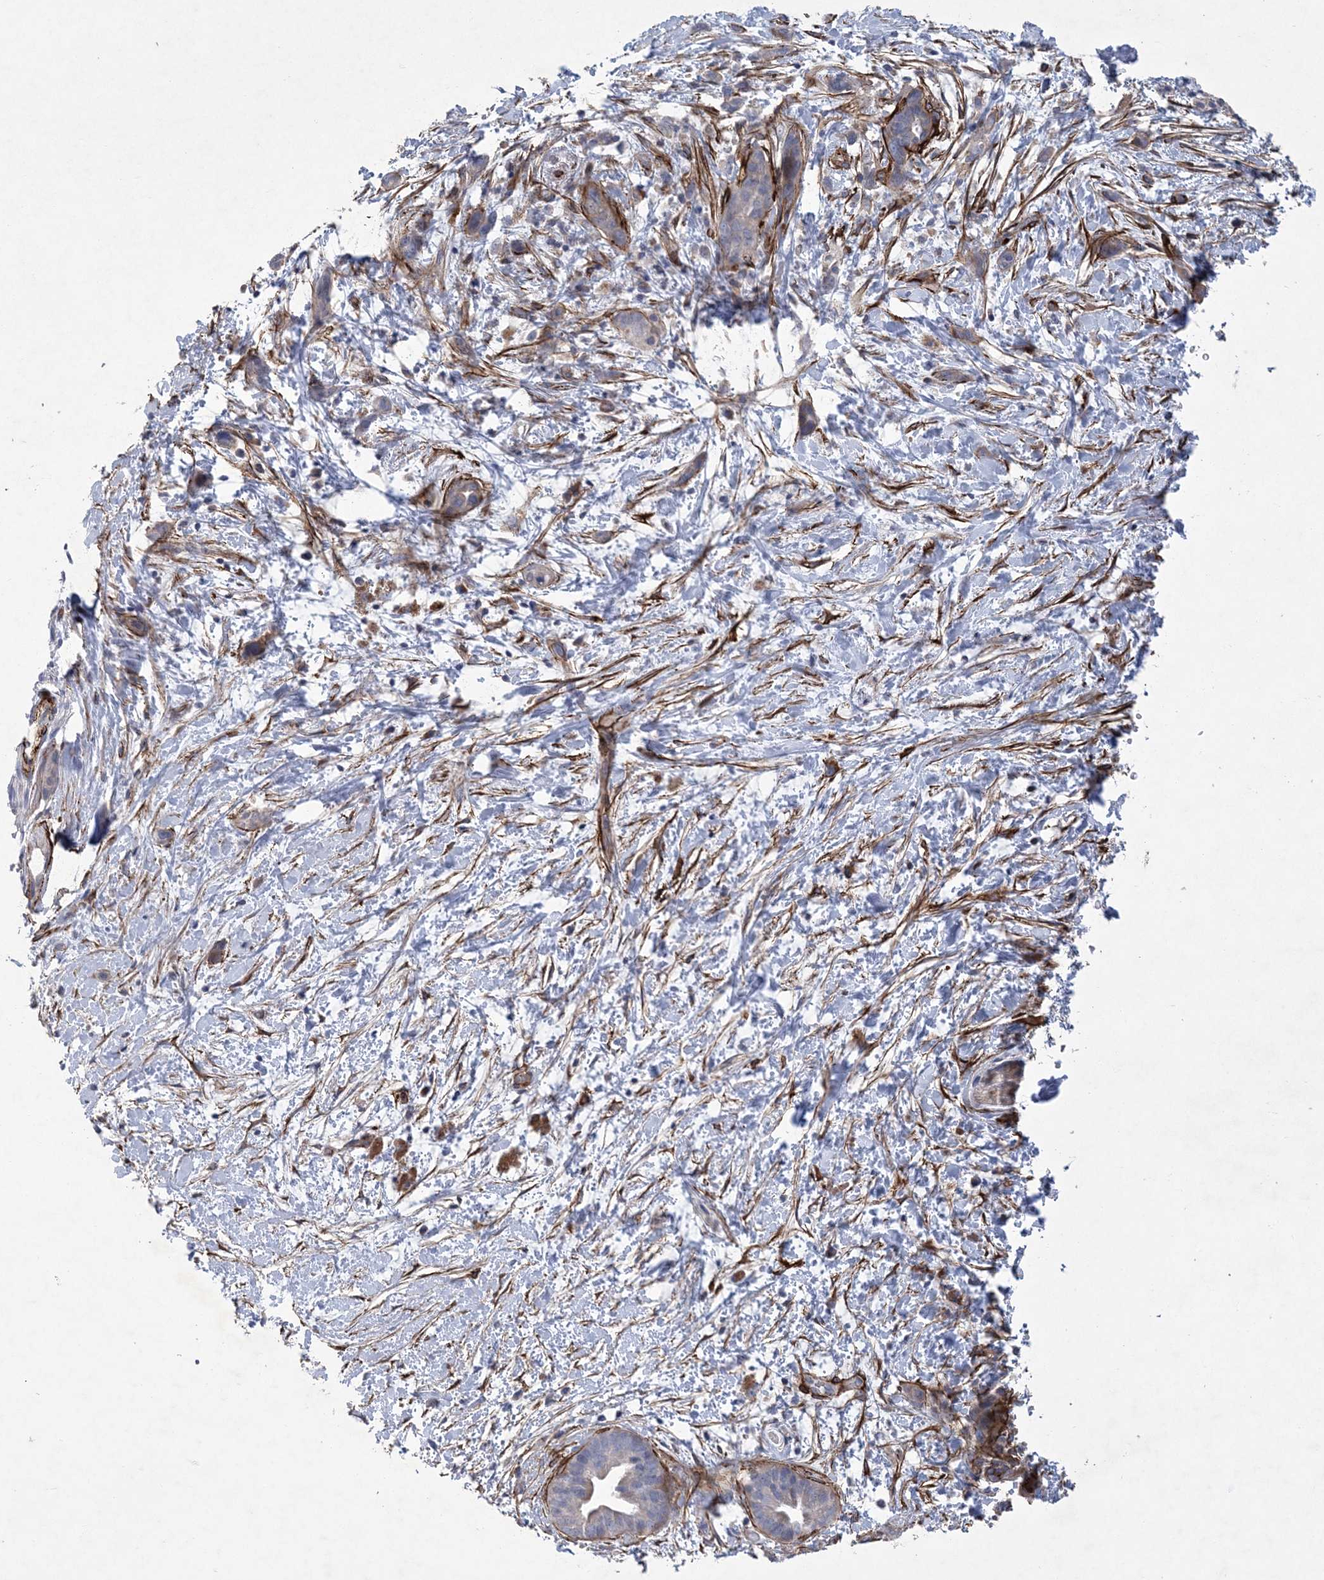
{"staining": {"intensity": "negative", "quantity": "none", "location": "none"}, "tissue": "pancreatic cancer", "cell_type": "Tumor cells", "image_type": "cancer", "snomed": [{"axis": "morphology", "description": "Normal tissue, NOS"}, {"axis": "morphology", "description": "Adenocarcinoma, NOS"}, {"axis": "topography", "description": "Pancreas"}, {"axis": "topography", "description": "Peripheral nerve tissue"}], "caption": "There is no significant expression in tumor cells of pancreatic cancer.", "gene": "ARSJ", "patient": {"sex": "female", "age": 63}}